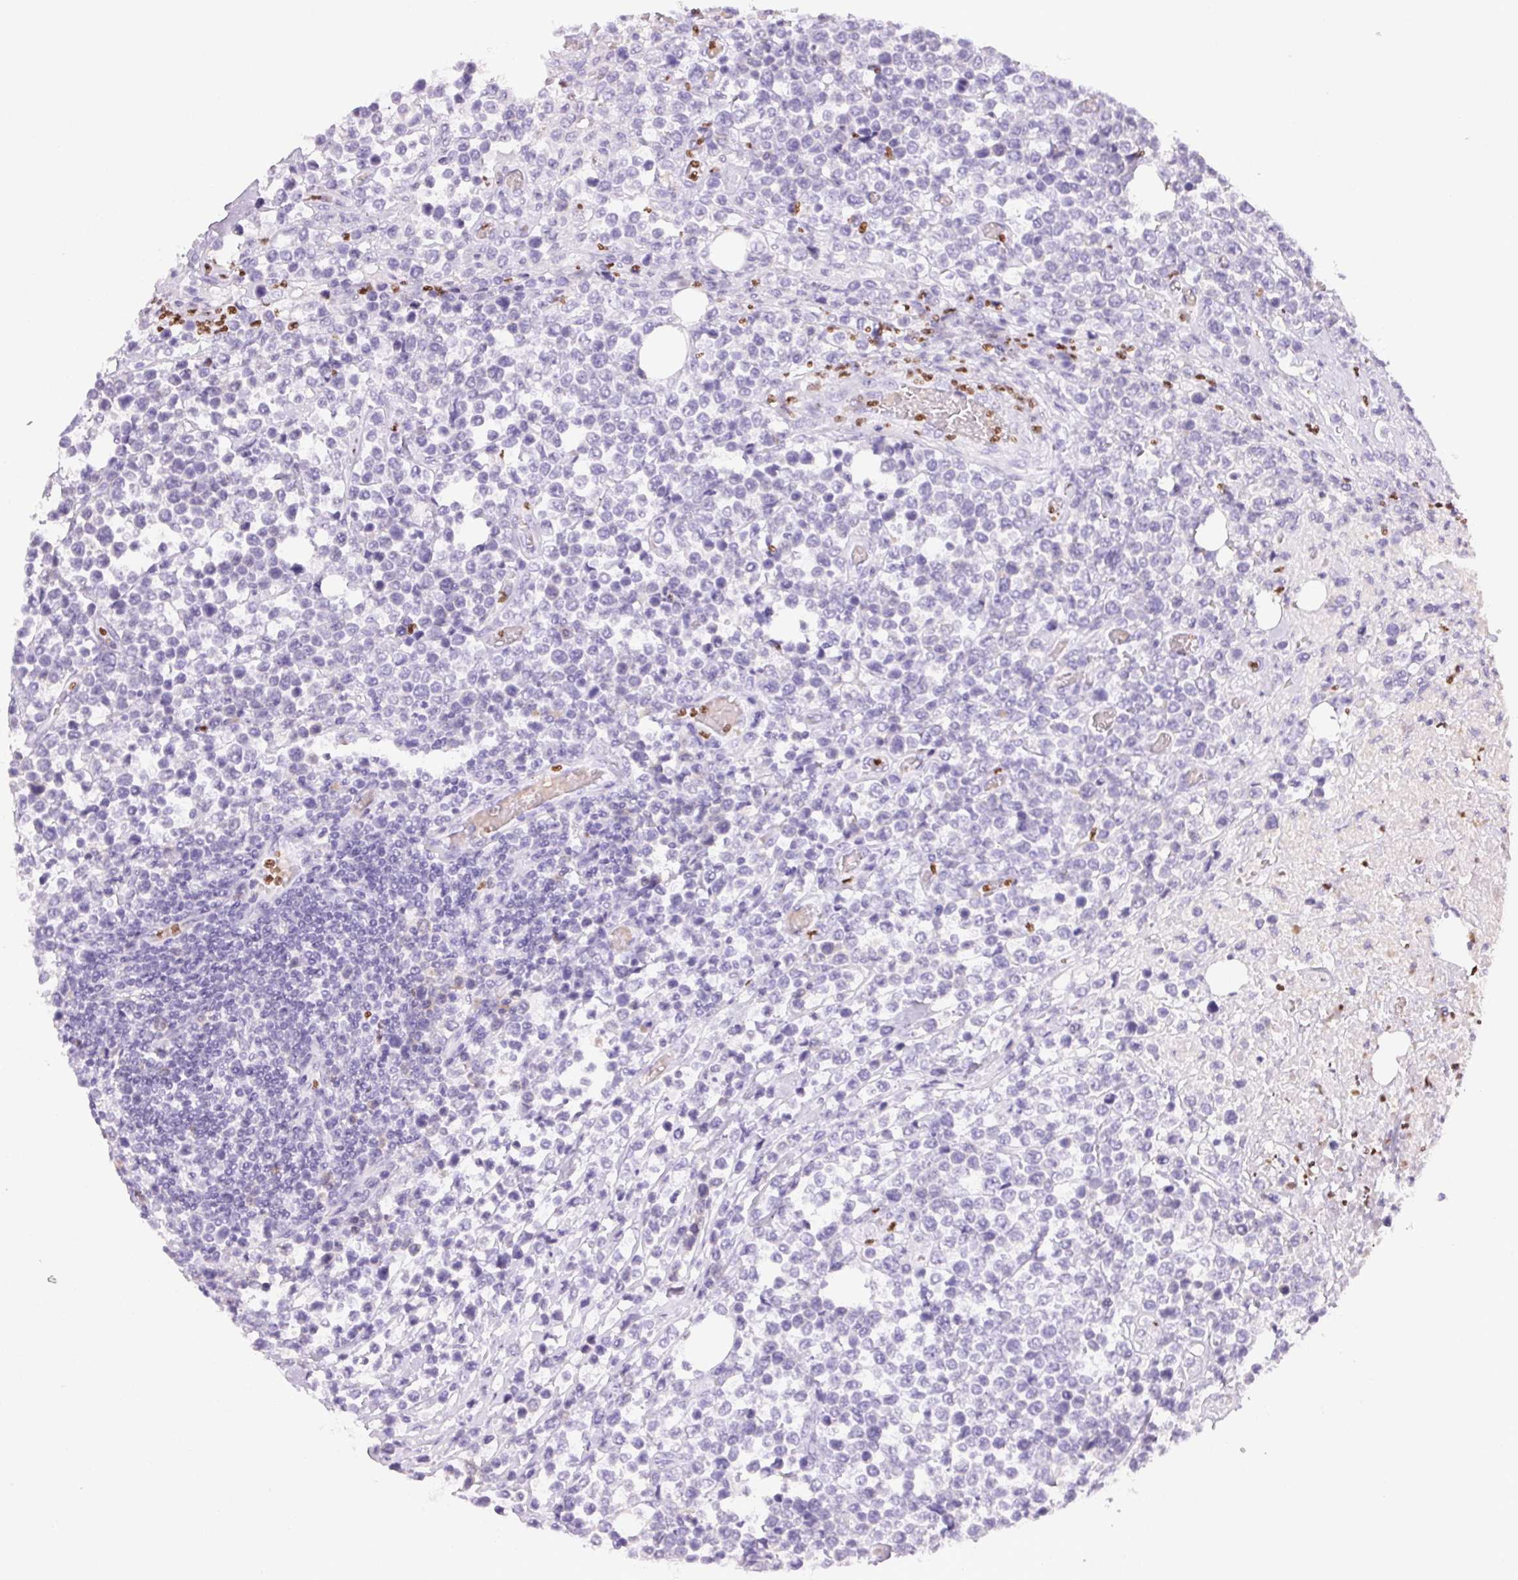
{"staining": {"intensity": "negative", "quantity": "none", "location": "none"}, "tissue": "lymphoma", "cell_type": "Tumor cells", "image_type": "cancer", "snomed": [{"axis": "morphology", "description": "Malignant lymphoma, non-Hodgkin's type, High grade"}, {"axis": "topography", "description": "Soft tissue"}], "caption": "There is no significant staining in tumor cells of lymphoma.", "gene": "PADI4", "patient": {"sex": "female", "age": 56}}